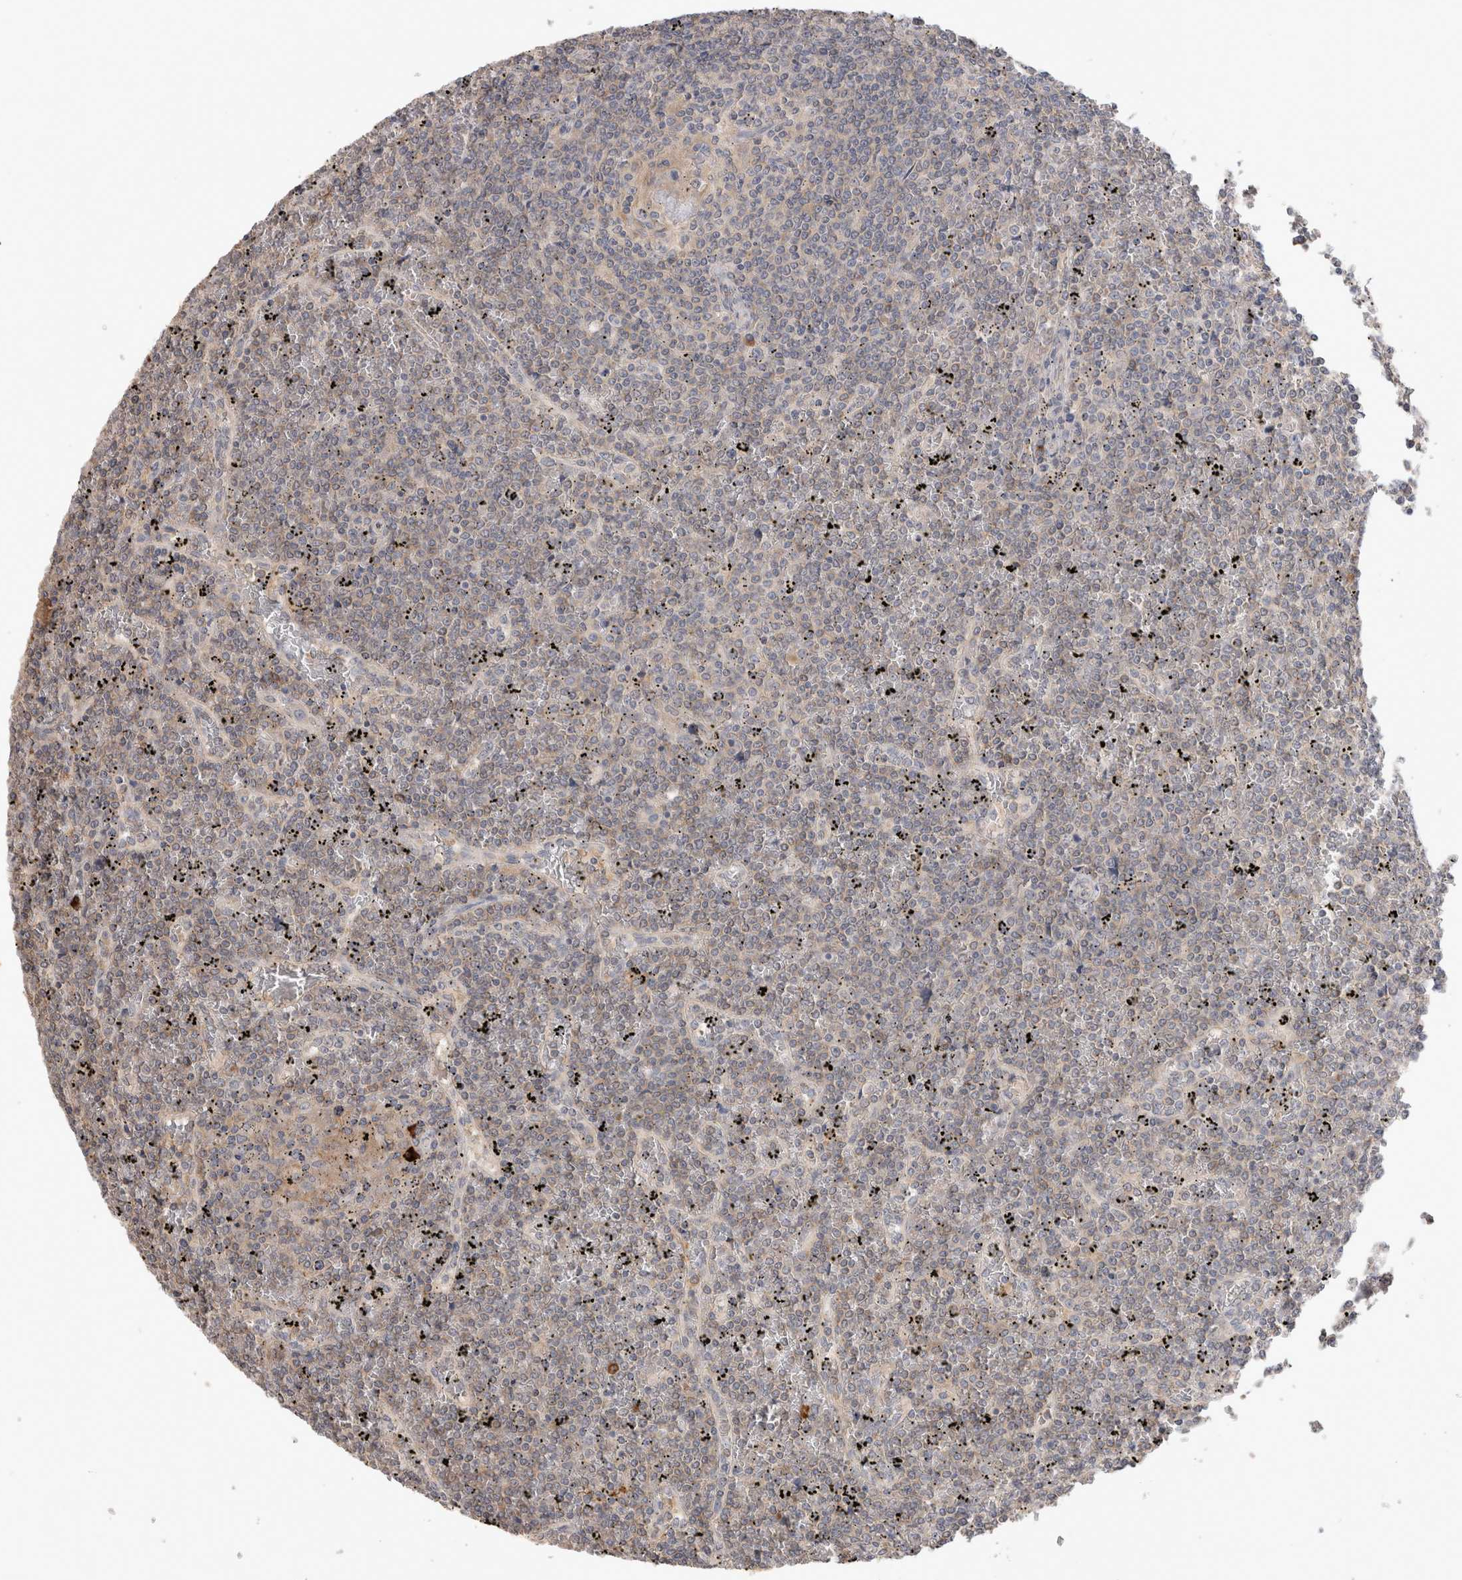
{"staining": {"intensity": "negative", "quantity": "none", "location": "none"}, "tissue": "lymphoma", "cell_type": "Tumor cells", "image_type": "cancer", "snomed": [{"axis": "morphology", "description": "Malignant lymphoma, non-Hodgkin's type, Low grade"}, {"axis": "topography", "description": "Spleen"}], "caption": "Immunohistochemistry of malignant lymphoma, non-Hodgkin's type (low-grade) displays no positivity in tumor cells.", "gene": "PPP3CC", "patient": {"sex": "female", "age": 19}}